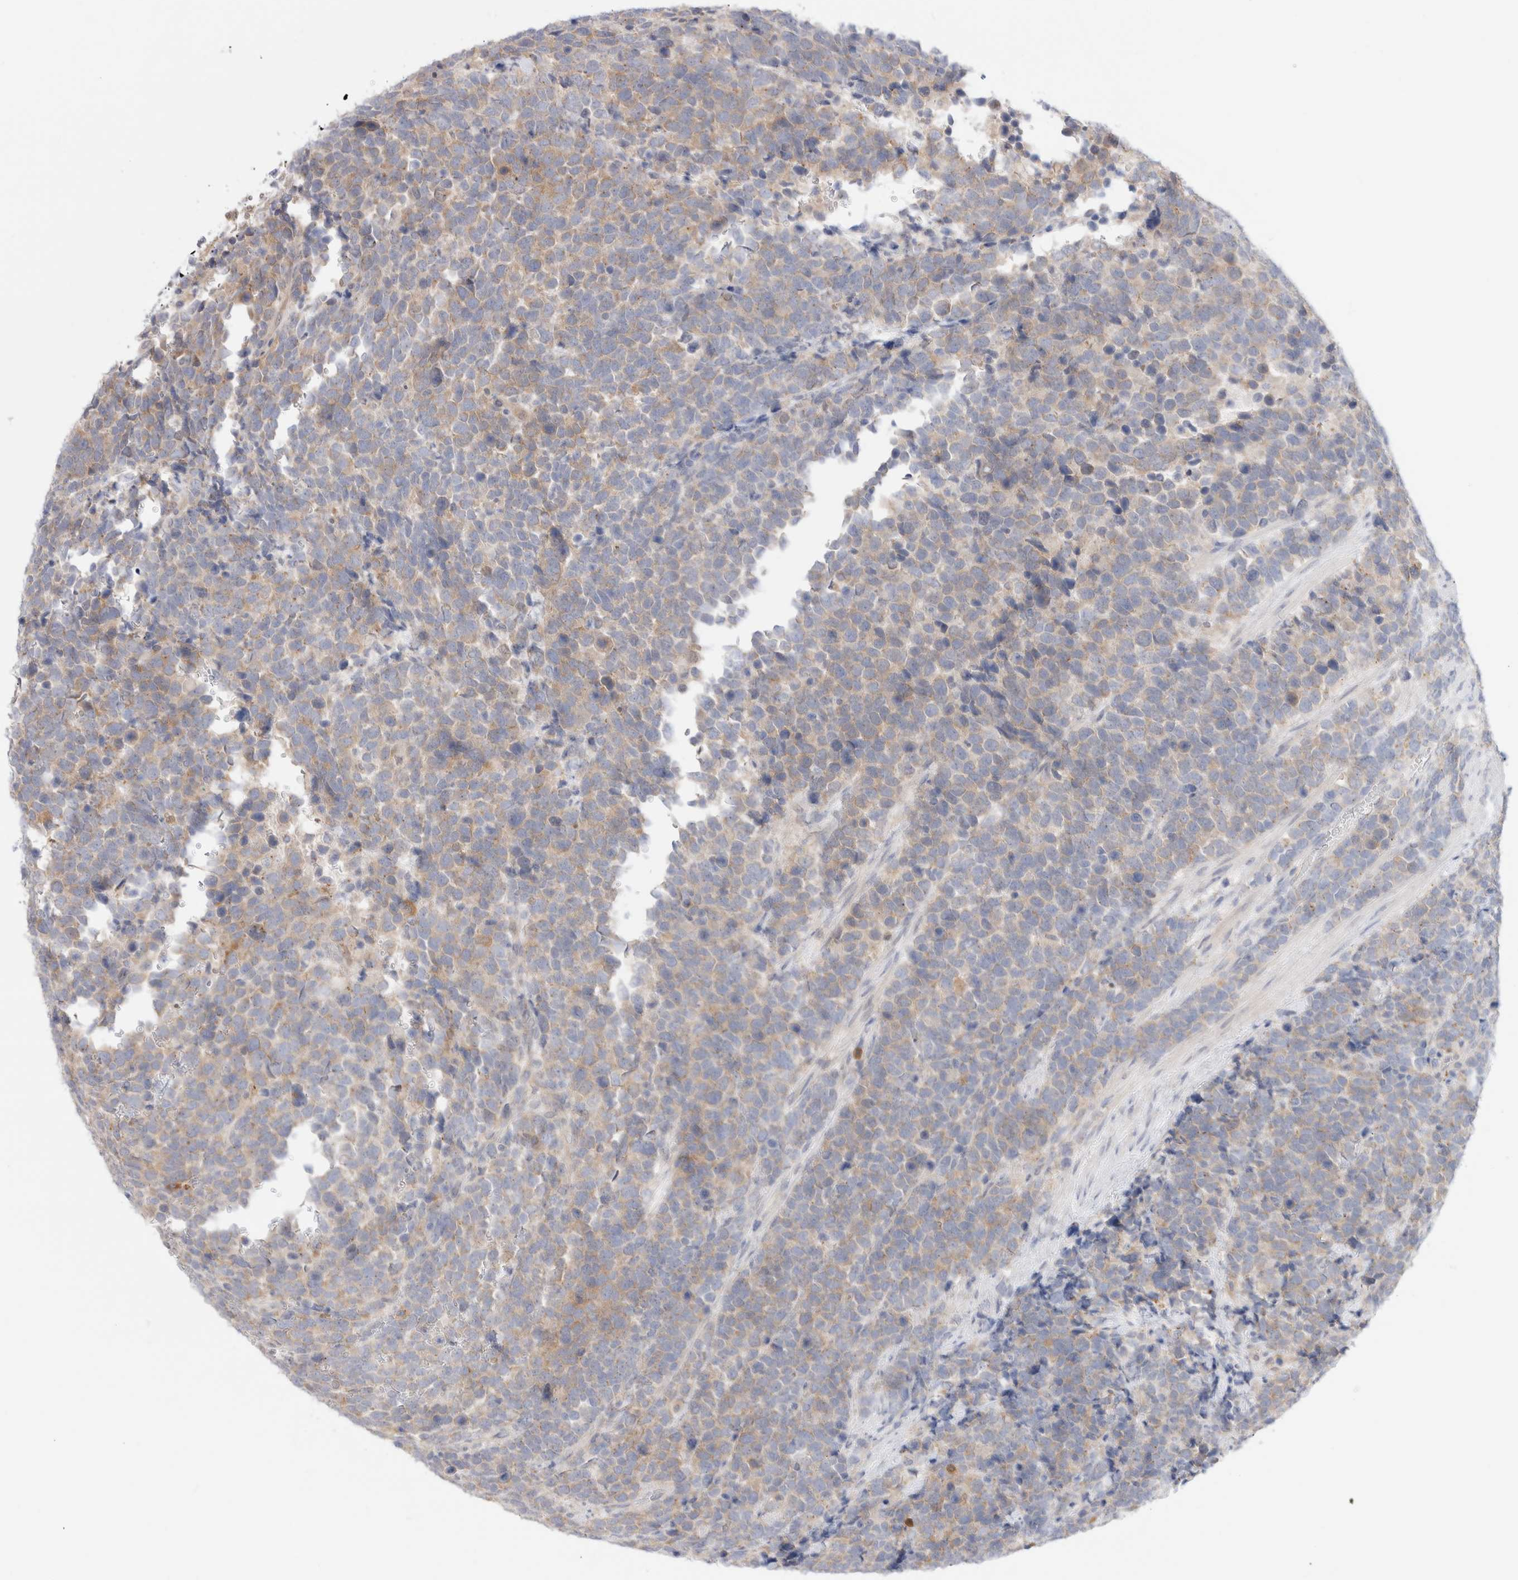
{"staining": {"intensity": "weak", "quantity": "25%-75%", "location": "cytoplasmic/membranous"}, "tissue": "urothelial cancer", "cell_type": "Tumor cells", "image_type": "cancer", "snomed": [{"axis": "morphology", "description": "Urothelial carcinoma, High grade"}, {"axis": "topography", "description": "Urinary bladder"}], "caption": "Protein staining by immunohistochemistry (IHC) shows weak cytoplasmic/membranous expression in about 25%-75% of tumor cells in urothelial cancer.", "gene": "EFCAB13", "patient": {"sex": "female", "age": 82}}